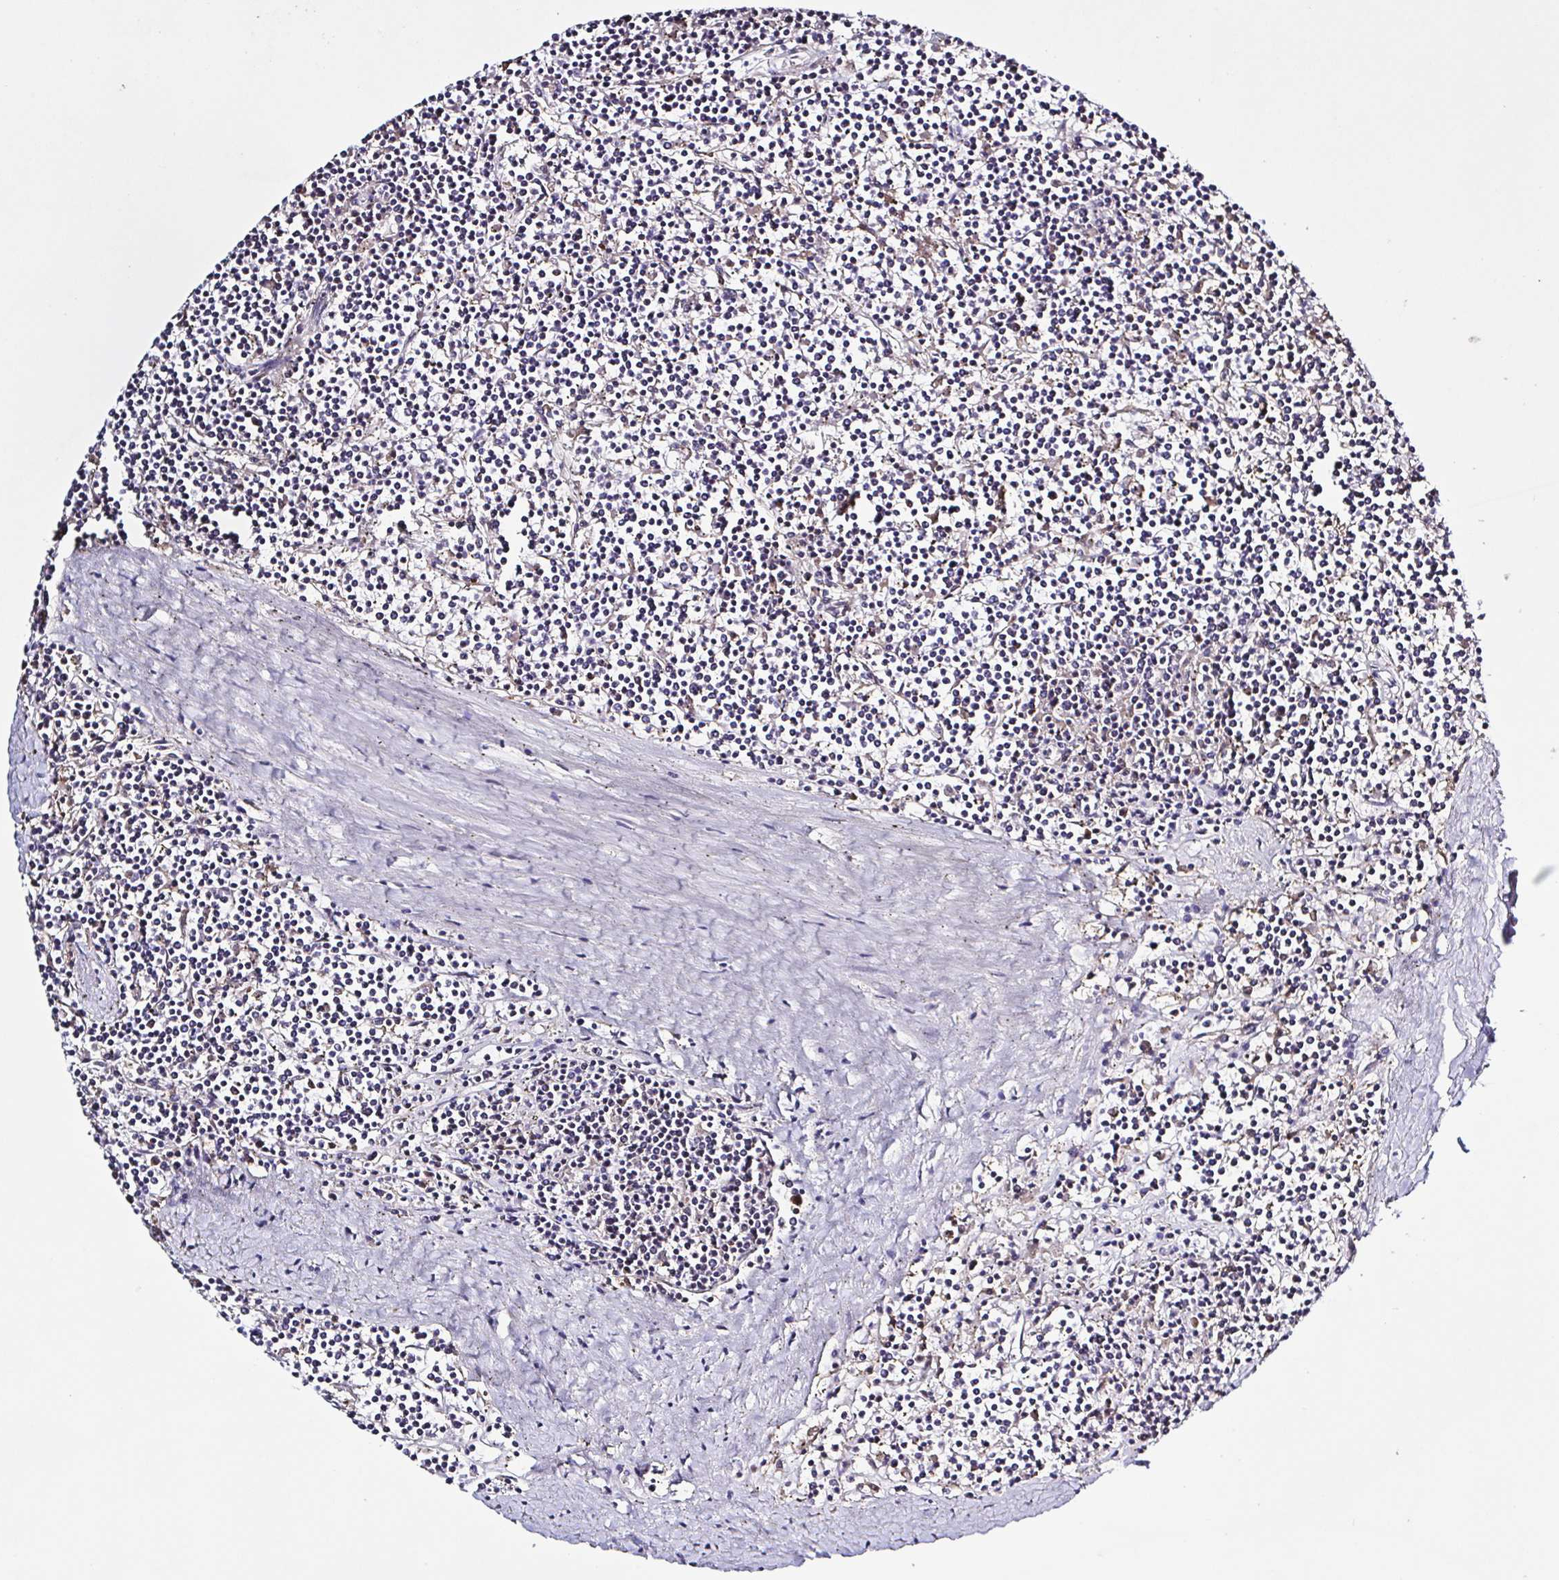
{"staining": {"intensity": "negative", "quantity": "none", "location": "none"}, "tissue": "lymphoma", "cell_type": "Tumor cells", "image_type": "cancer", "snomed": [{"axis": "morphology", "description": "Malignant lymphoma, non-Hodgkin's type, Low grade"}, {"axis": "topography", "description": "Spleen"}], "caption": "The photomicrograph displays no significant expression in tumor cells of malignant lymphoma, non-Hodgkin's type (low-grade).", "gene": "ZNF200", "patient": {"sex": "female", "age": 19}}